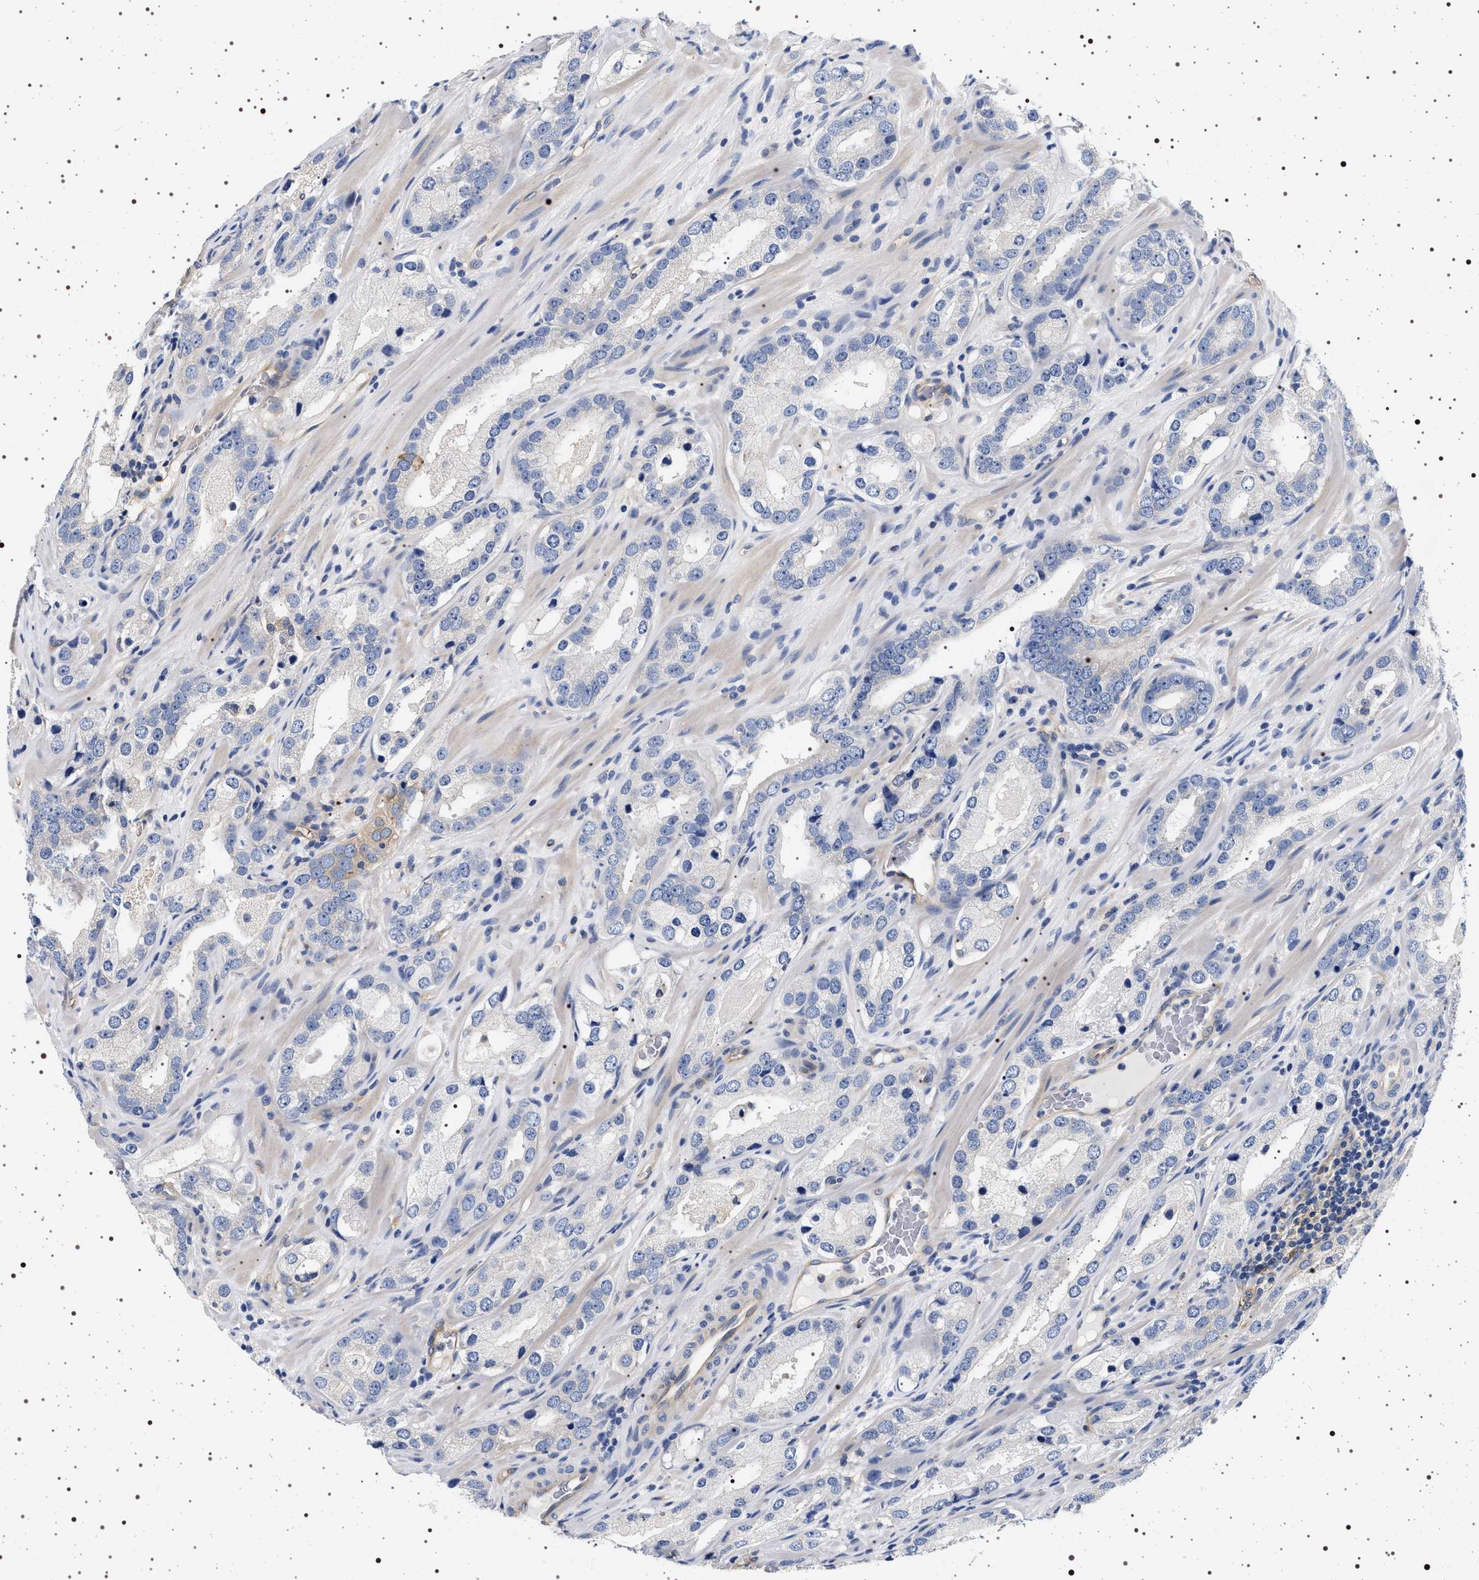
{"staining": {"intensity": "negative", "quantity": "none", "location": "none"}, "tissue": "prostate cancer", "cell_type": "Tumor cells", "image_type": "cancer", "snomed": [{"axis": "morphology", "description": "Adenocarcinoma, High grade"}, {"axis": "topography", "description": "Prostate"}], "caption": "DAB (3,3'-diaminobenzidine) immunohistochemical staining of prostate cancer displays no significant staining in tumor cells.", "gene": "HSD17B1", "patient": {"sex": "male", "age": 63}}